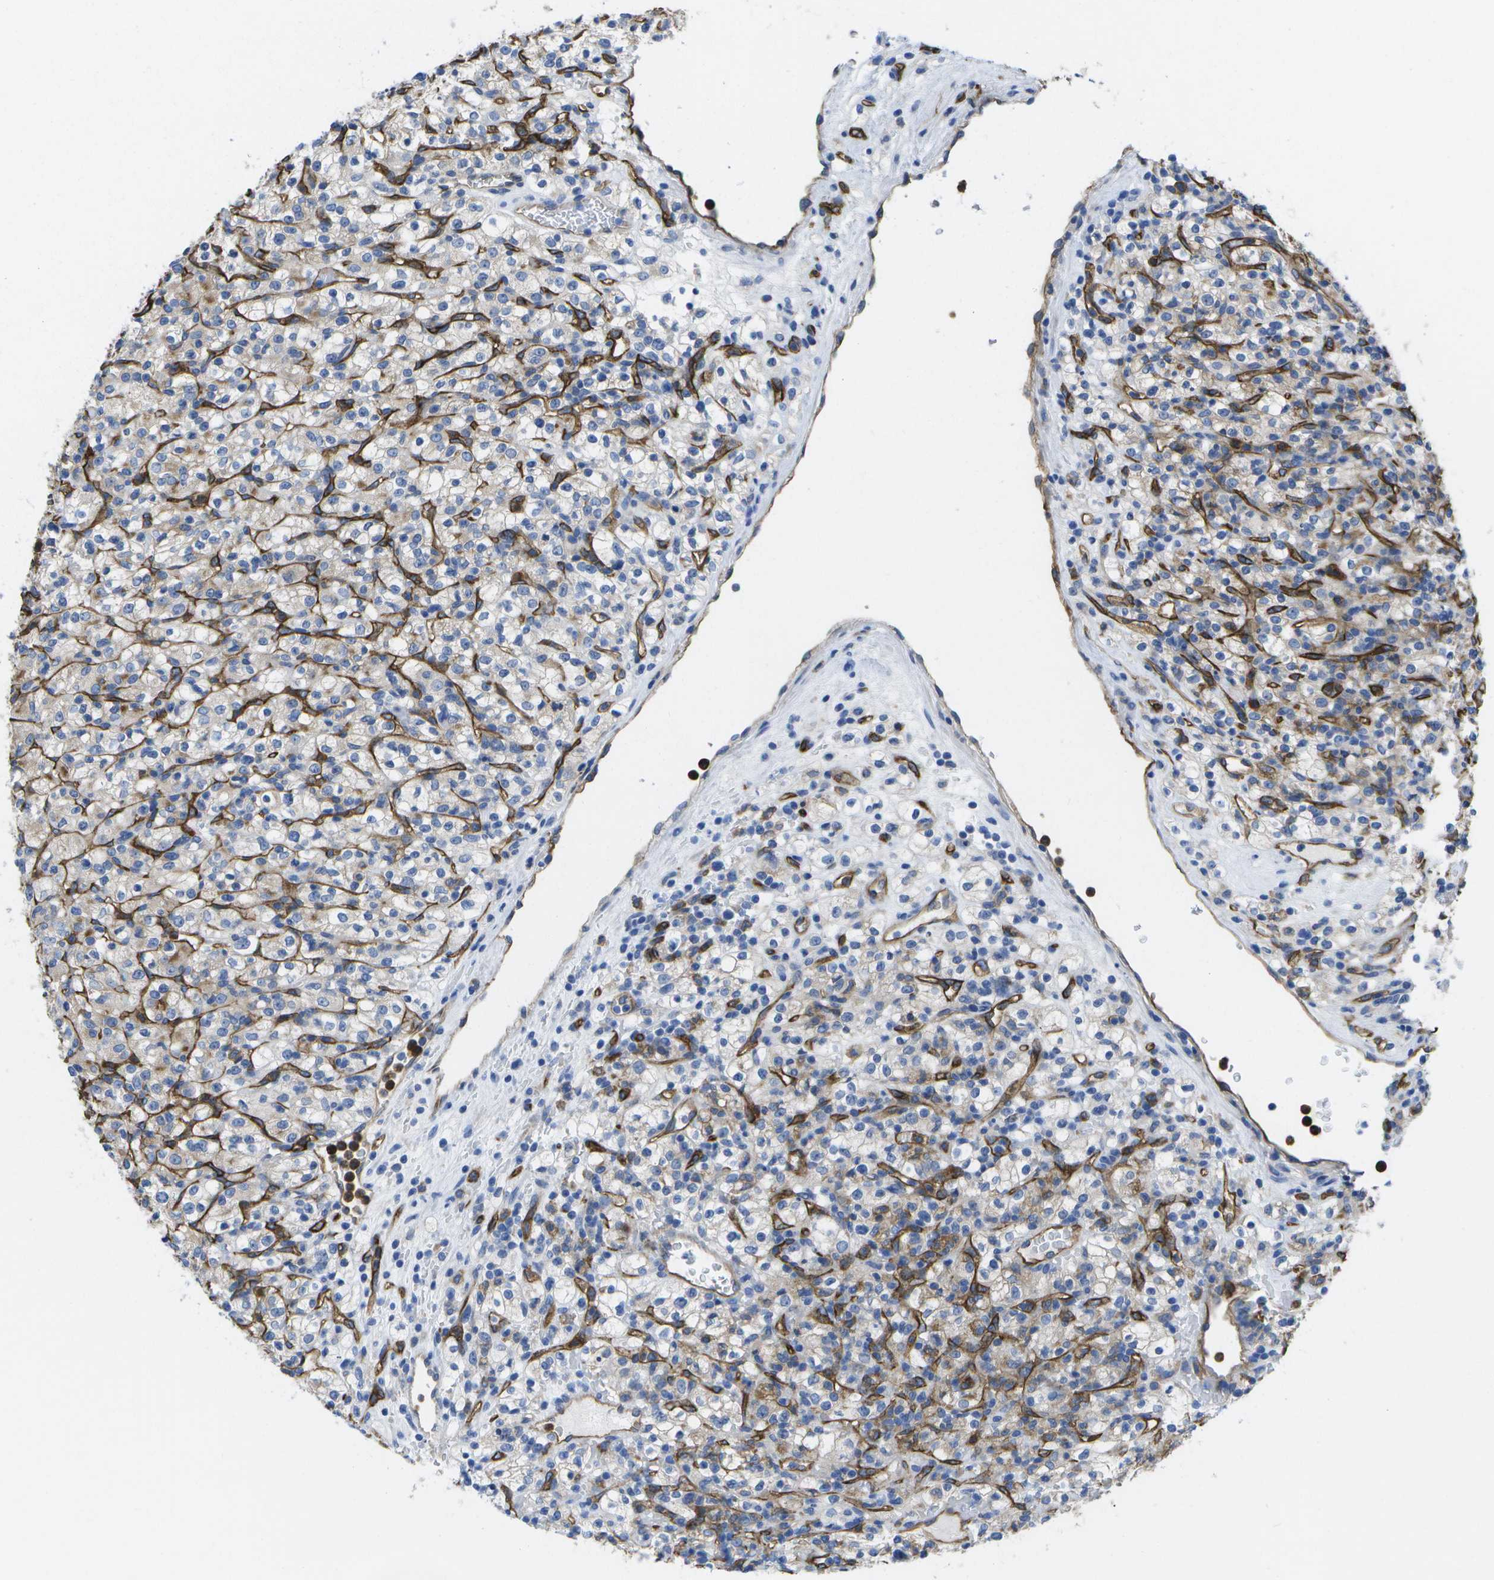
{"staining": {"intensity": "negative", "quantity": "none", "location": "none"}, "tissue": "renal cancer", "cell_type": "Tumor cells", "image_type": "cancer", "snomed": [{"axis": "morphology", "description": "Normal tissue, NOS"}, {"axis": "morphology", "description": "Adenocarcinoma, NOS"}, {"axis": "topography", "description": "Kidney"}], "caption": "Human renal cancer stained for a protein using immunohistochemistry exhibits no positivity in tumor cells.", "gene": "DYSF", "patient": {"sex": "female", "age": 72}}